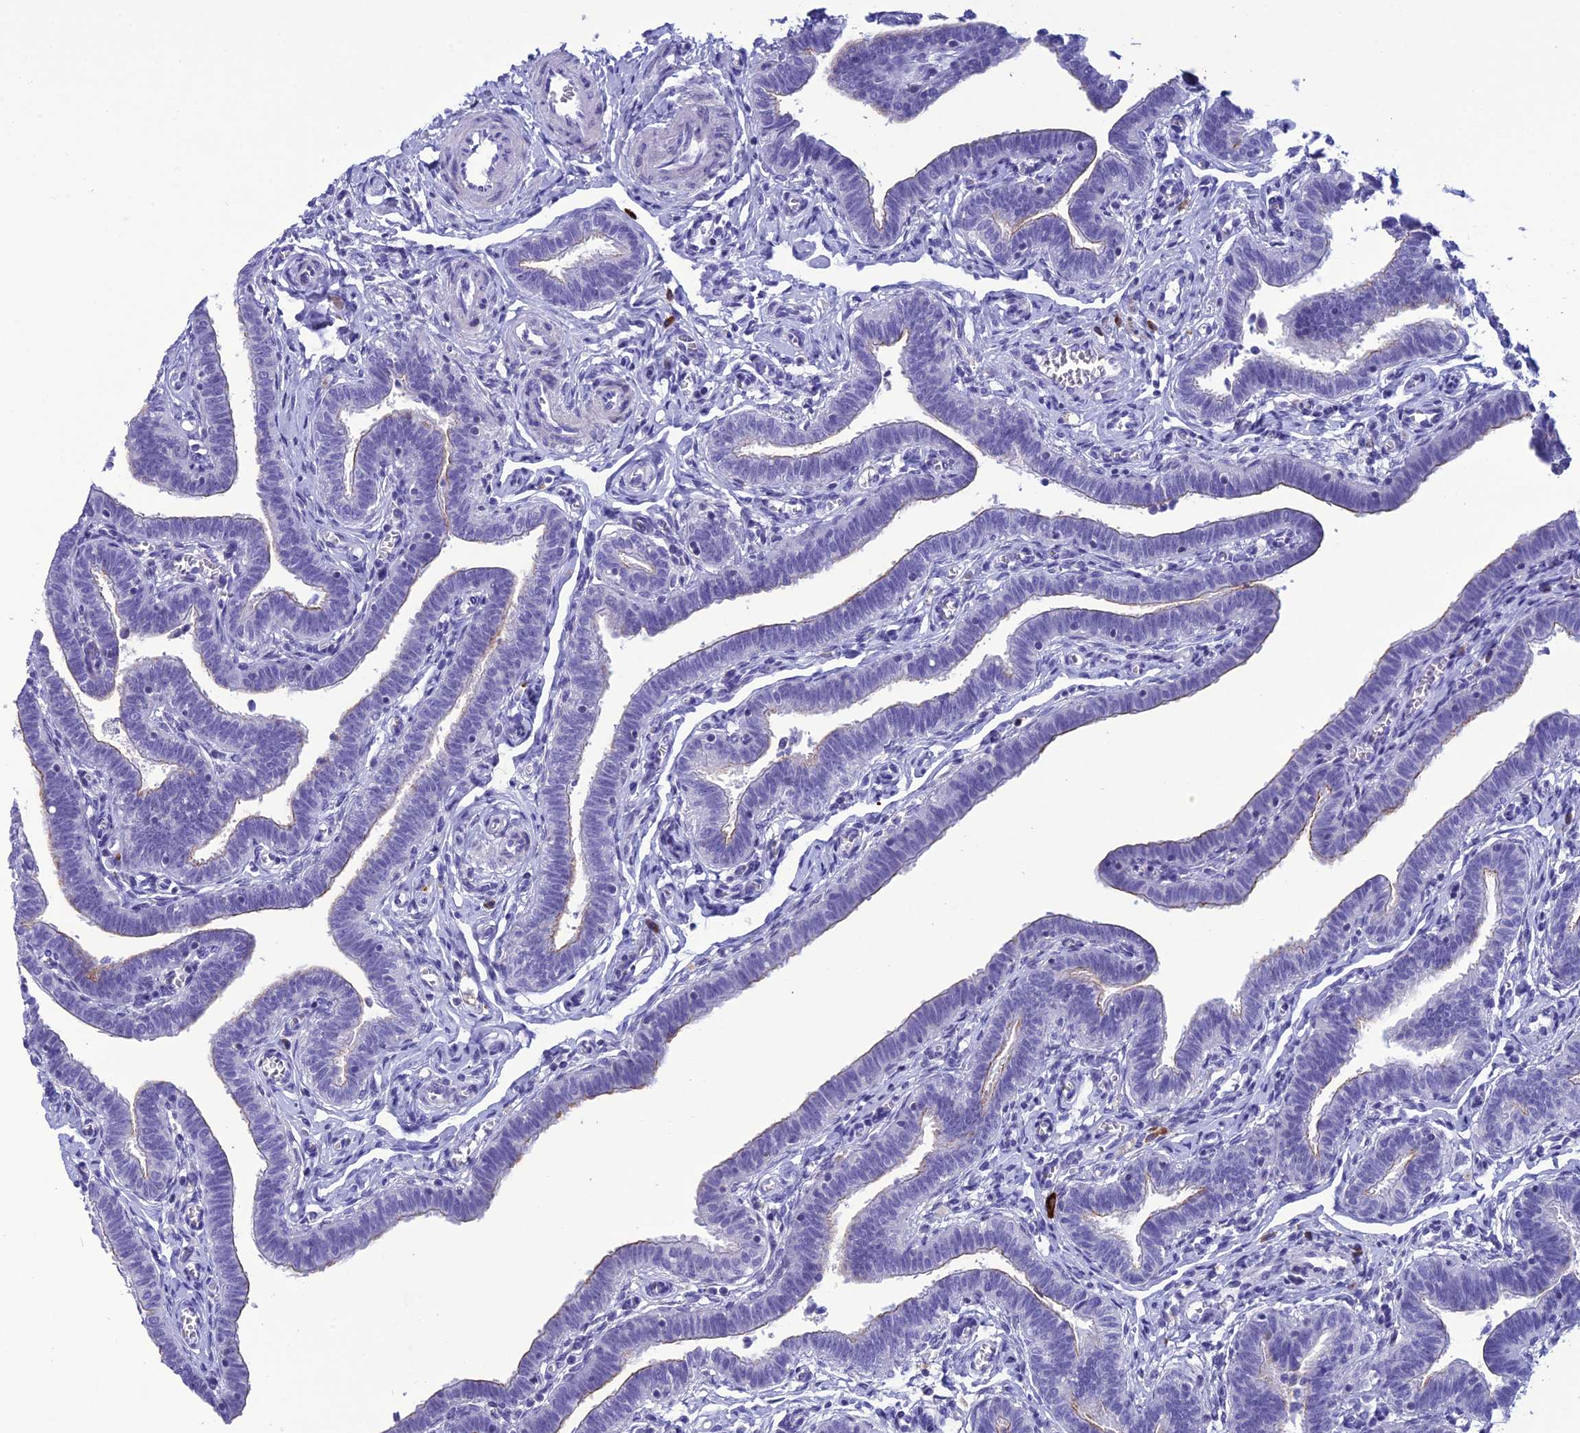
{"staining": {"intensity": "negative", "quantity": "none", "location": "none"}, "tissue": "fallopian tube", "cell_type": "Glandular cells", "image_type": "normal", "snomed": [{"axis": "morphology", "description": "Normal tissue, NOS"}, {"axis": "topography", "description": "Fallopian tube"}], "caption": "IHC micrograph of normal human fallopian tube stained for a protein (brown), which shows no staining in glandular cells. The staining was performed using DAB (3,3'-diaminobenzidine) to visualize the protein expression in brown, while the nuclei were stained in blue with hematoxylin (Magnification: 20x).", "gene": "CRB2", "patient": {"sex": "female", "age": 36}}